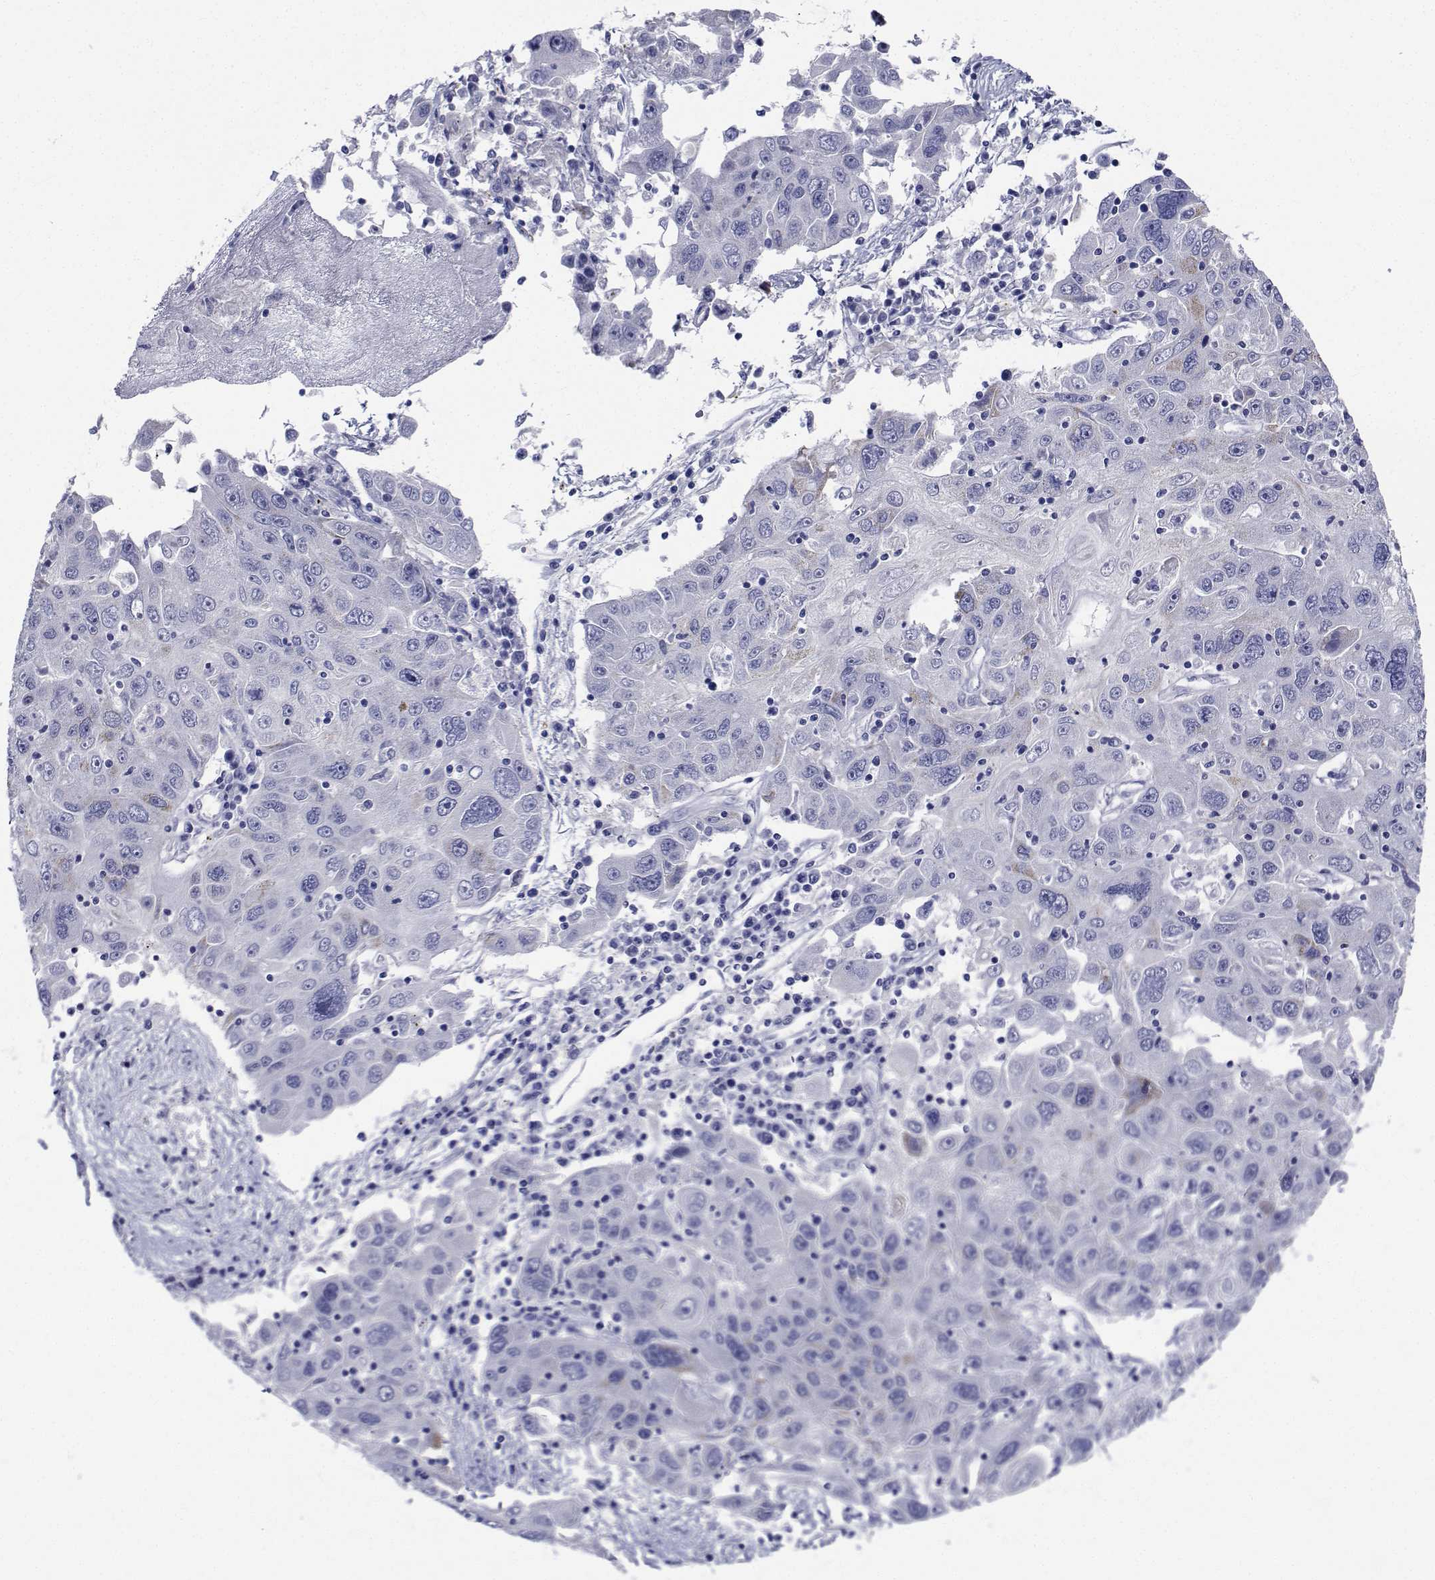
{"staining": {"intensity": "negative", "quantity": "none", "location": "none"}, "tissue": "stomach cancer", "cell_type": "Tumor cells", "image_type": "cancer", "snomed": [{"axis": "morphology", "description": "Adenocarcinoma, NOS"}, {"axis": "topography", "description": "Stomach"}], "caption": "DAB immunohistochemical staining of human stomach cancer demonstrates no significant expression in tumor cells.", "gene": "CDHR3", "patient": {"sex": "male", "age": 56}}